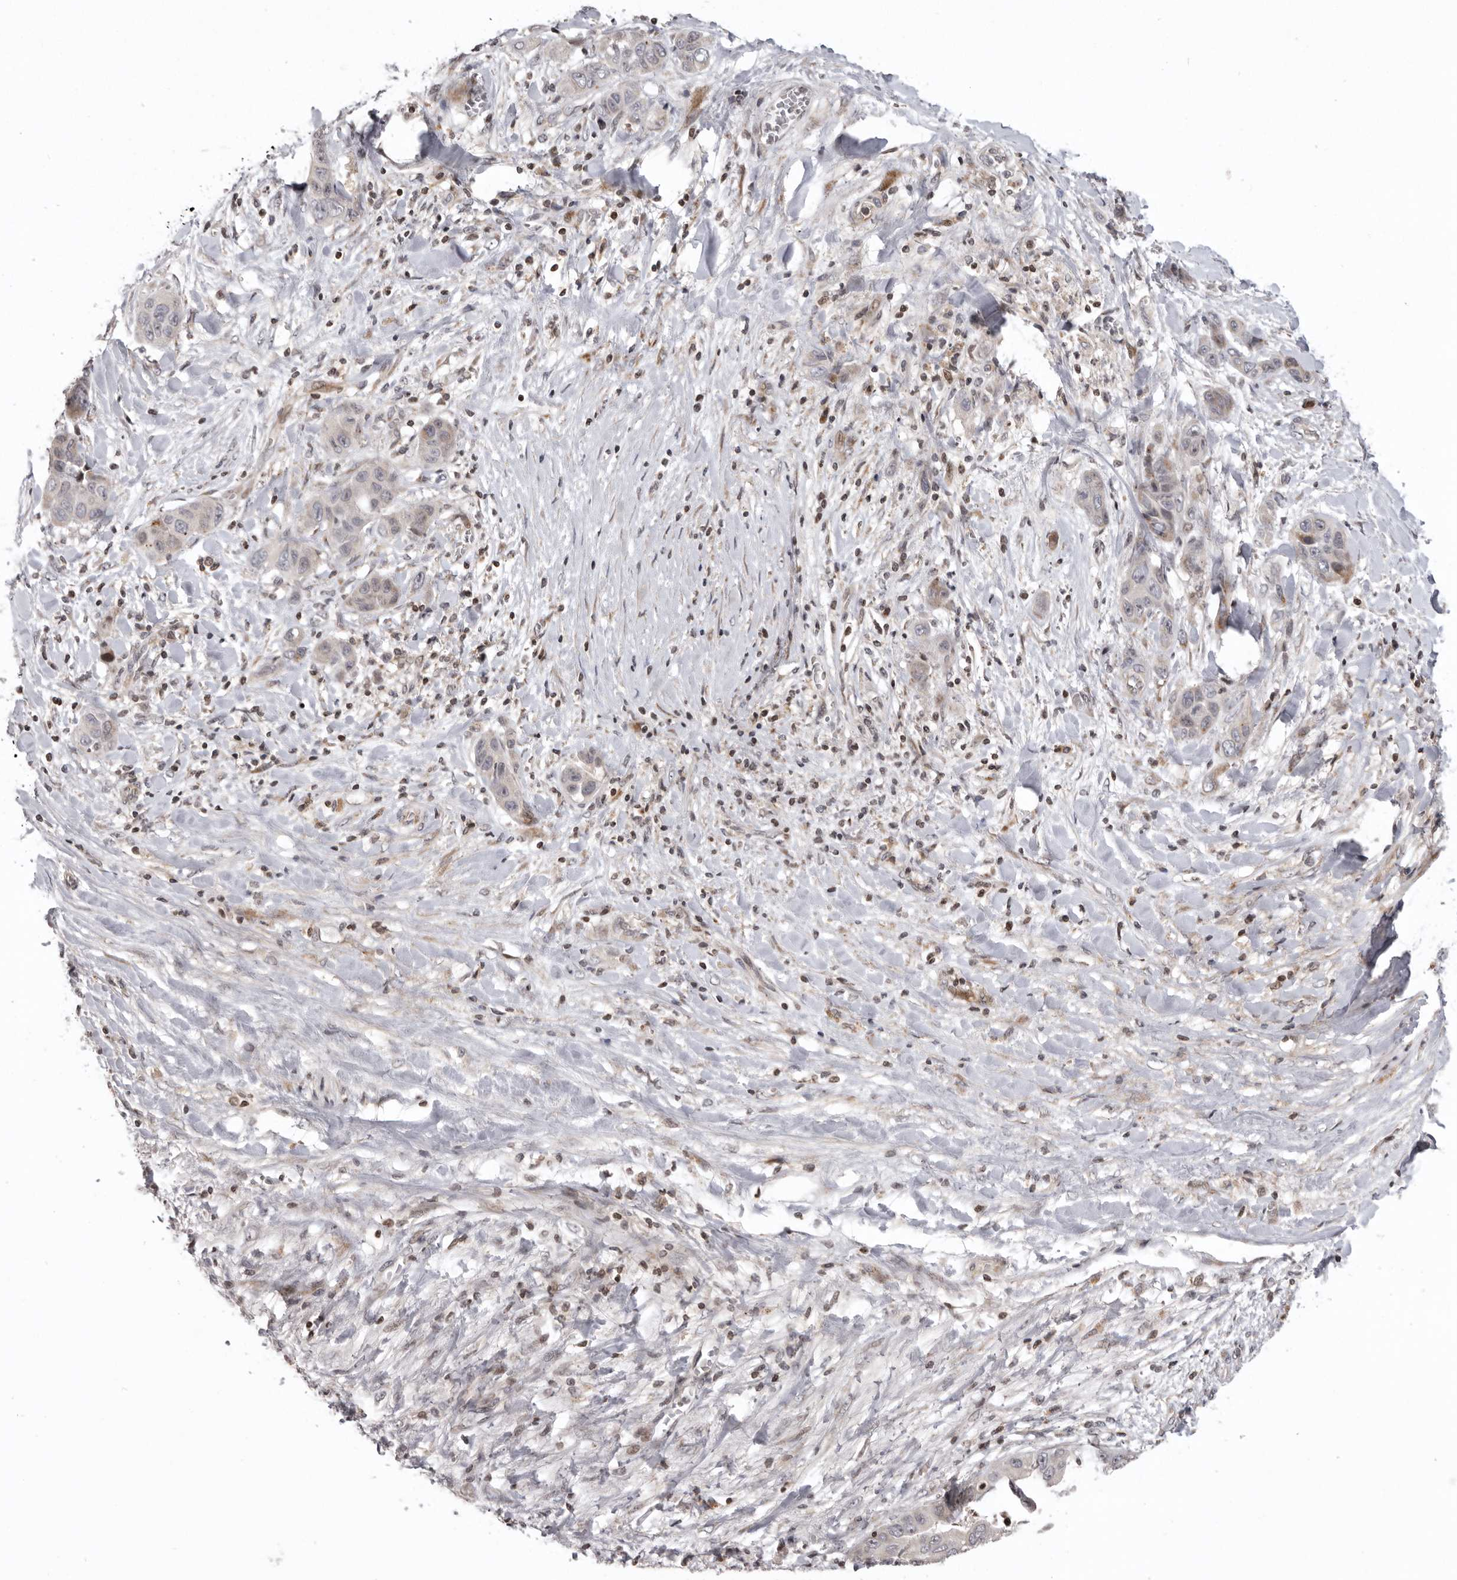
{"staining": {"intensity": "moderate", "quantity": "25%-75%", "location": "cytoplasmic/membranous"}, "tissue": "liver cancer", "cell_type": "Tumor cells", "image_type": "cancer", "snomed": [{"axis": "morphology", "description": "Cholangiocarcinoma"}, {"axis": "topography", "description": "Liver"}], "caption": "Protein staining shows moderate cytoplasmic/membranous staining in approximately 25%-75% of tumor cells in liver cancer (cholangiocarcinoma).", "gene": "AZIN1", "patient": {"sex": "female", "age": 52}}